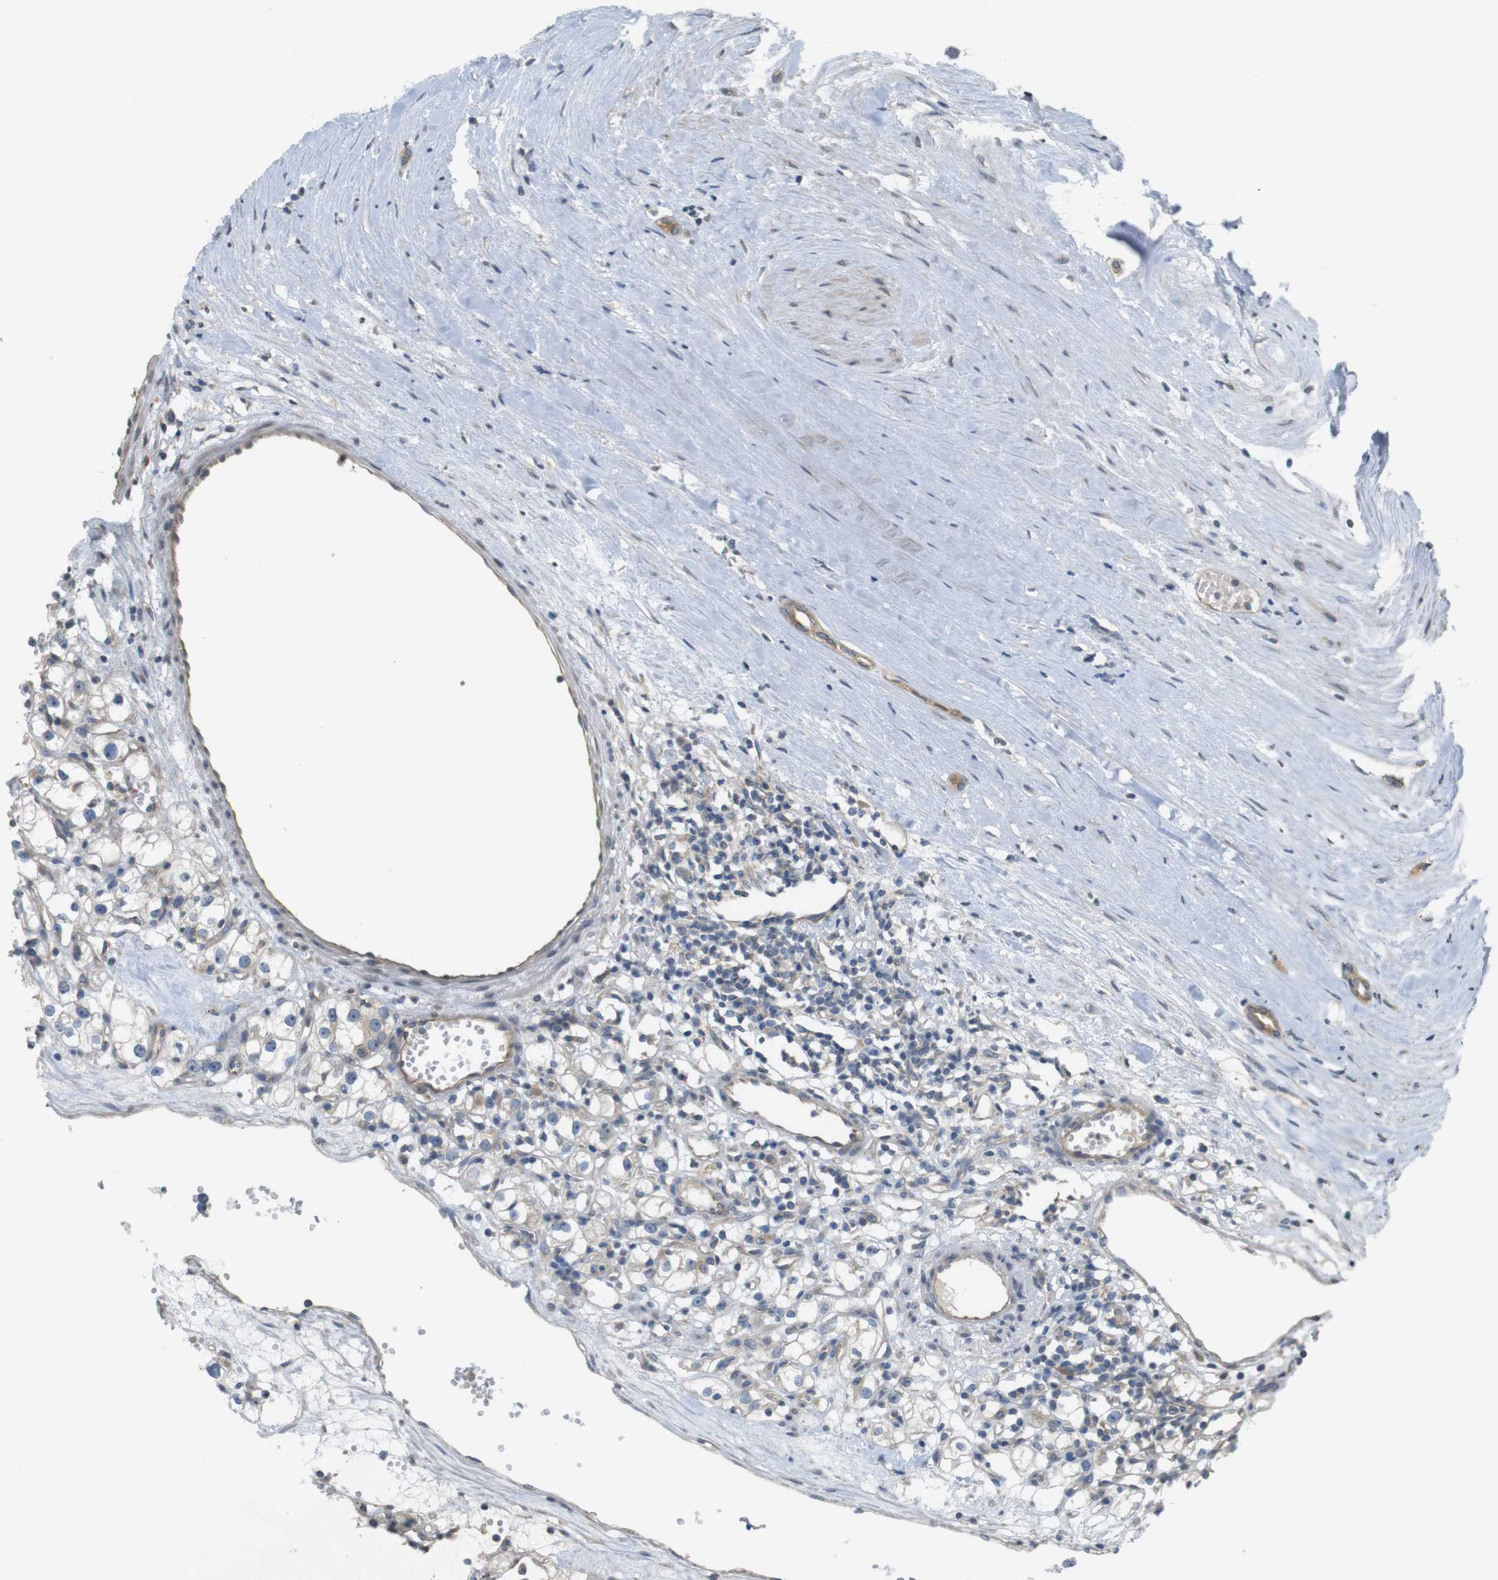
{"staining": {"intensity": "weak", "quantity": "<25%", "location": "cytoplasmic/membranous"}, "tissue": "renal cancer", "cell_type": "Tumor cells", "image_type": "cancer", "snomed": [{"axis": "morphology", "description": "Adenocarcinoma, NOS"}, {"axis": "topography", "description": "Kidney"}], "caption": "IHC image of neoplastic tissue: human renal cancer stained with DAB reveals no significant protein staining in tumor cells.", "gene": "KIF5B", "patient": {"sex": "male", "age": 56}}